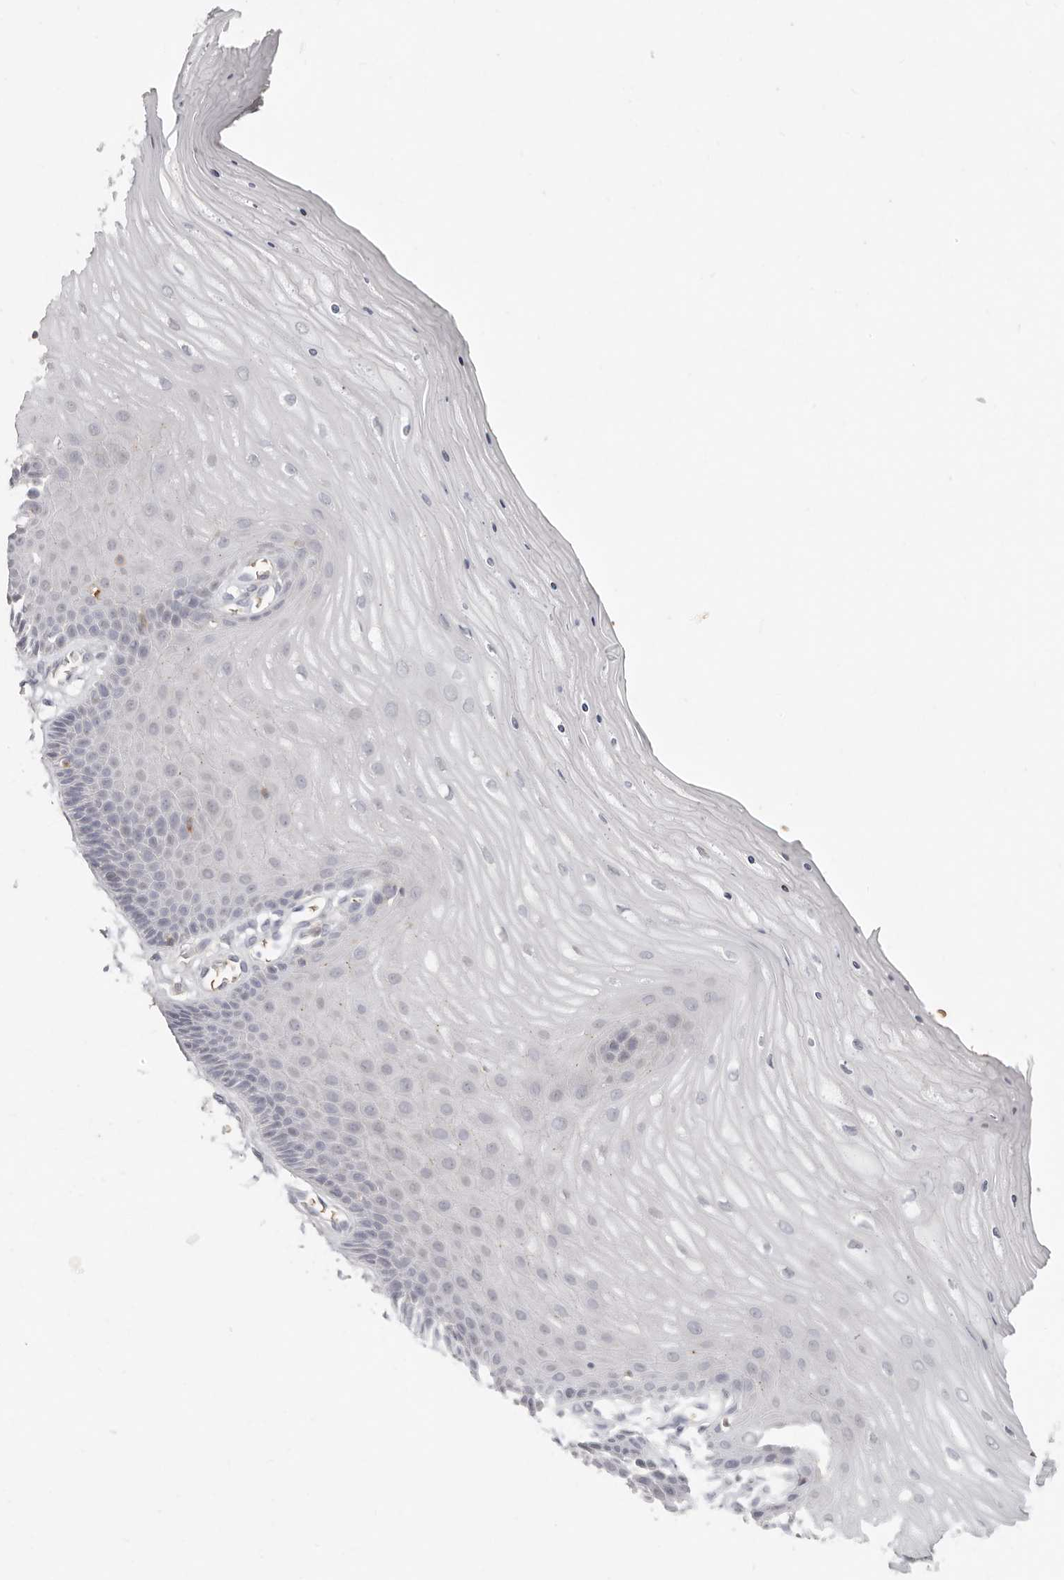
{"staining": {"intensity": "negative", "quantity": "none", "location": "none"}, "tissue": "cervix", "cell_type": "Glandular cells", "image_type": "normal", "snomed": [{"axis": "morphology", "description": "Normal tissue, NOS"}, {"axis": "topography", "description": "Cervix"}], "caption": "Cervix stained for a protein using immunohistochemistry shows no positivity glandular cells.", "gene": "NIBAN1", "patient": {"sex": "female", "age": 55}}